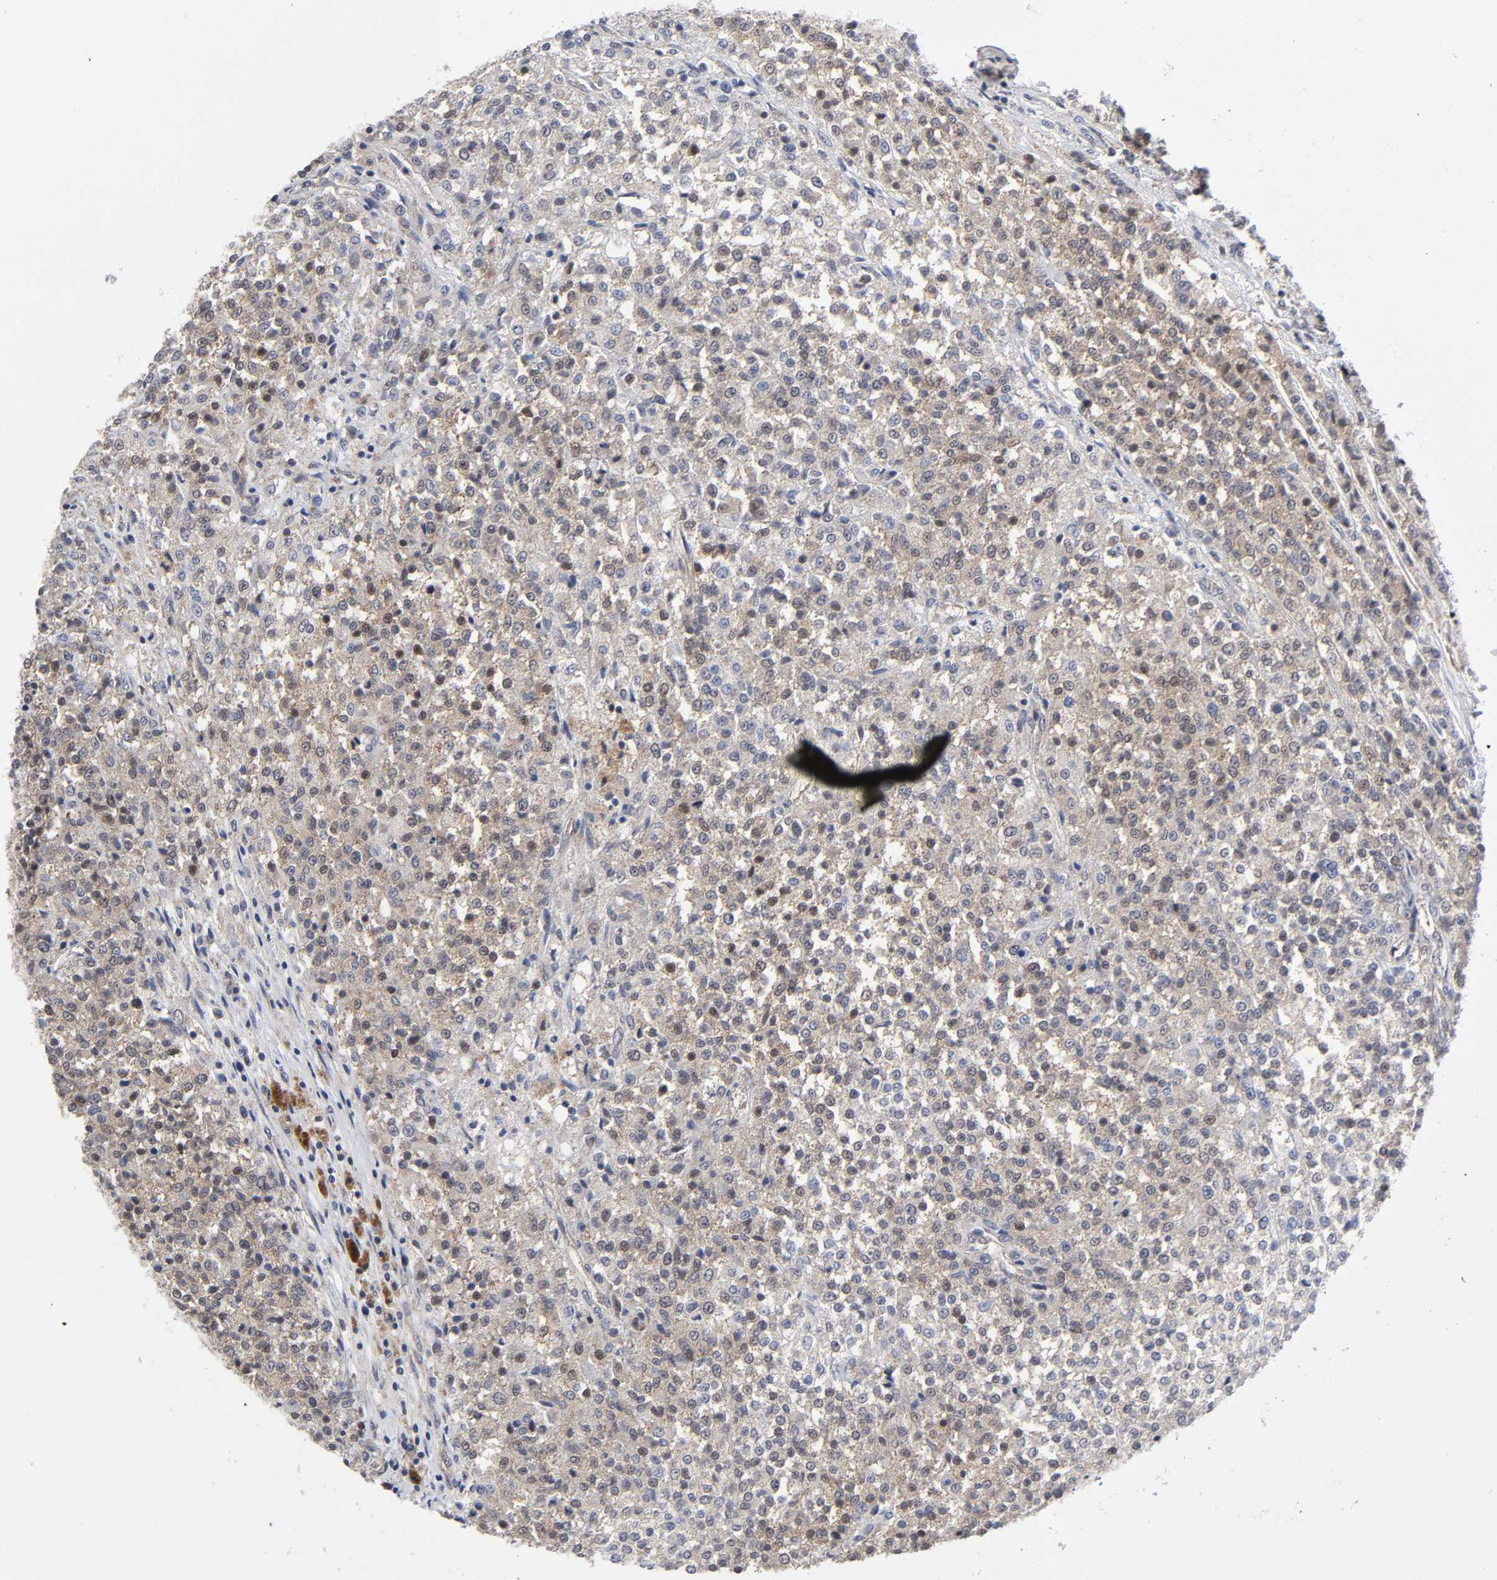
{"staining": {"intensity": "weak", "quantity": ">75%", "location": "cytoplasmic/membranous,nuclear"}, "tissue": "testis cancer", "cell_type": "Tumor cells", "image_type": "cancer", "snomed": [{"axis": "morphology", "description": "Seminoma, NOS"}, {"axis": "topography", "description": "Testis"}], "caption": "This histopathology image demonstrates IHC staining of human testis seminoma, with low weak cytoplasmic/membranous and nuclear positivity in about >75% of tumor cells.", "gene": "CASP9", "patient": {"sex": "male", "age": 59}}